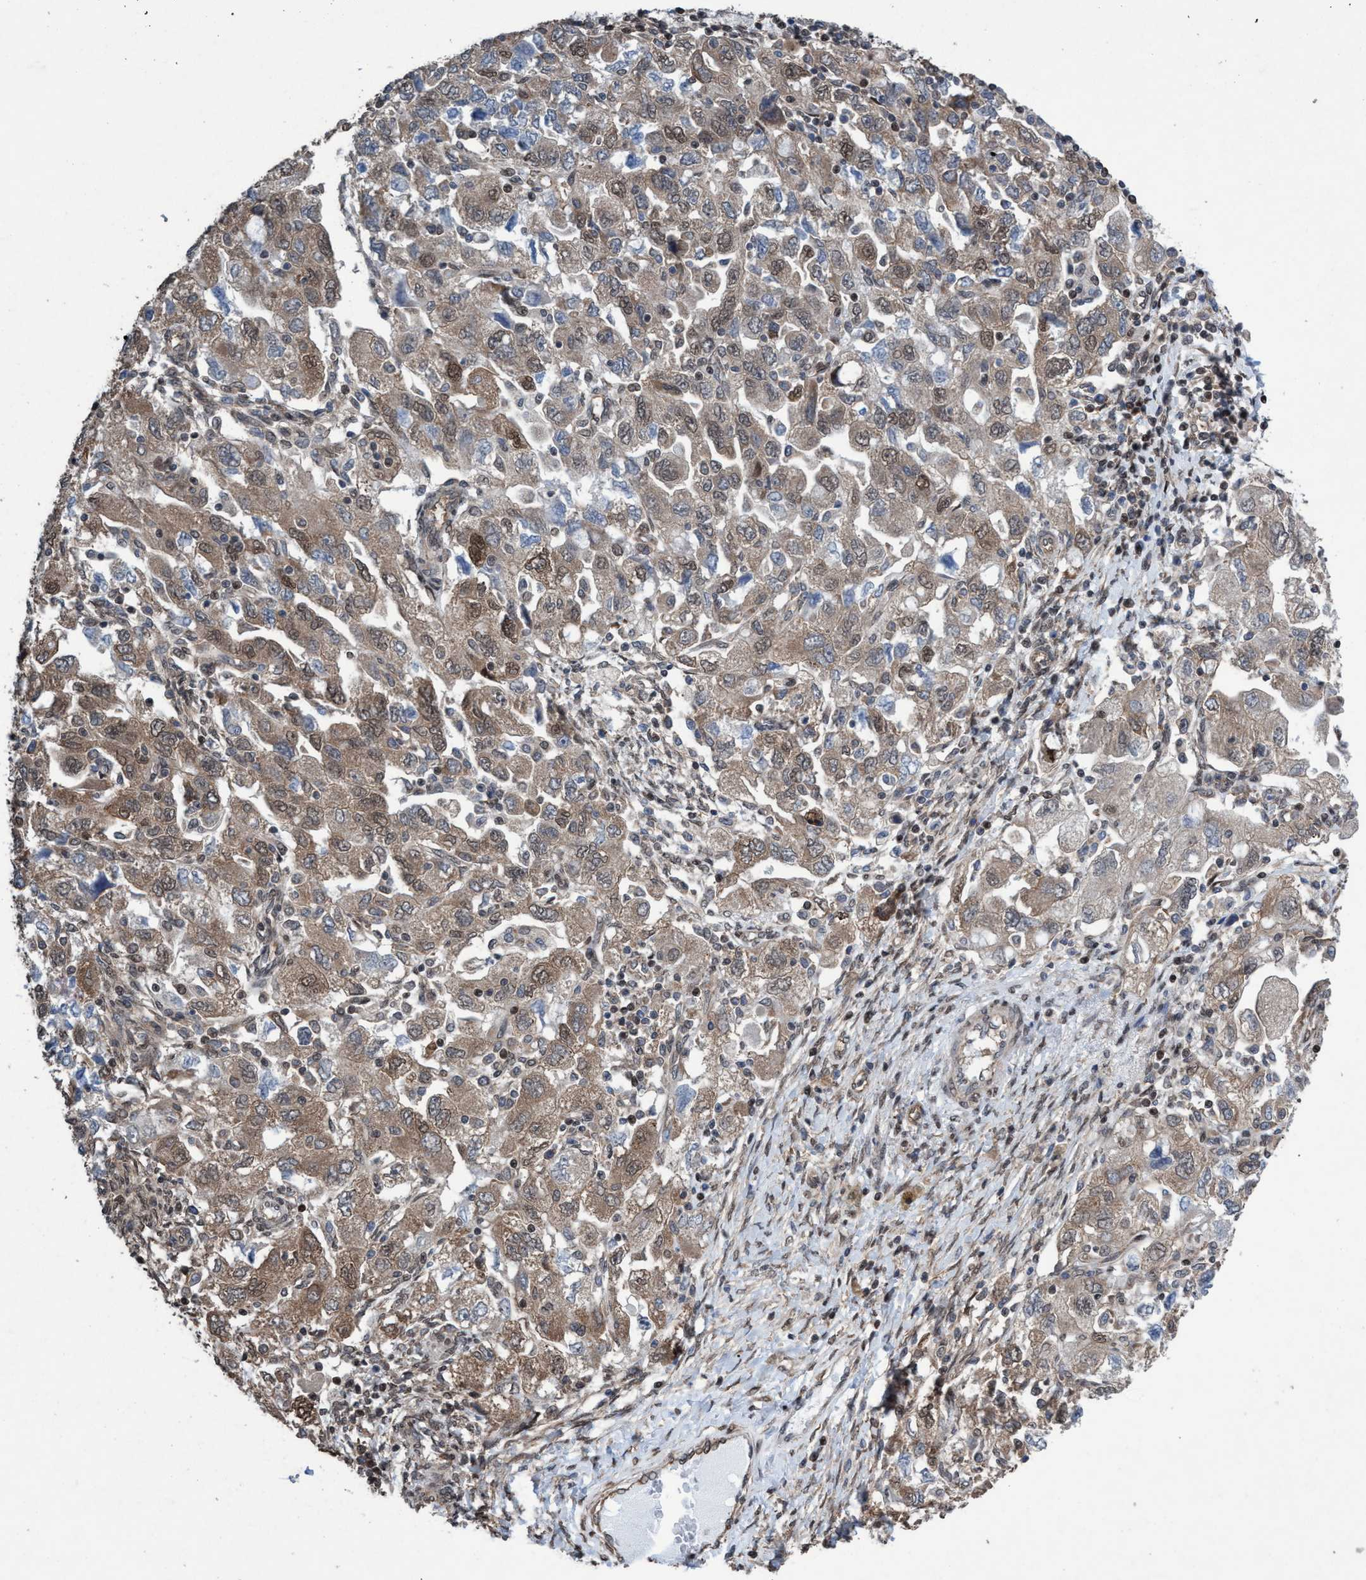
{"staining": {"intensity": "moderate", "quantity": ">75%", "location": "cytoplasmic/membranous,nuclear"}, "tissue": "ovarian cancer", "cell_type": "Tumor cells", "image_type": "cancer", "snomed": [{"axis": "morphology", "description": "Carcinoma, NOS"}, {"axis": "morphology", "description": "Cystadenocarcinoma, serous, NOS"}, {"axis": "topography", "description": "Ovary"}], "caption": "Immunohistochemistry (DAB) staining of serous cystadenocarcinoma (ovarian) shows moderate cytoplasmic/membranous and nuclear protein positivity in about >75% of tumor cells. (Stains: DAB in brown, nuclei in blue, Microscopy: brightfield microscopy at high magnification).", "gene": "METAP2", "patient": {"sex": "female", "age": 69}}